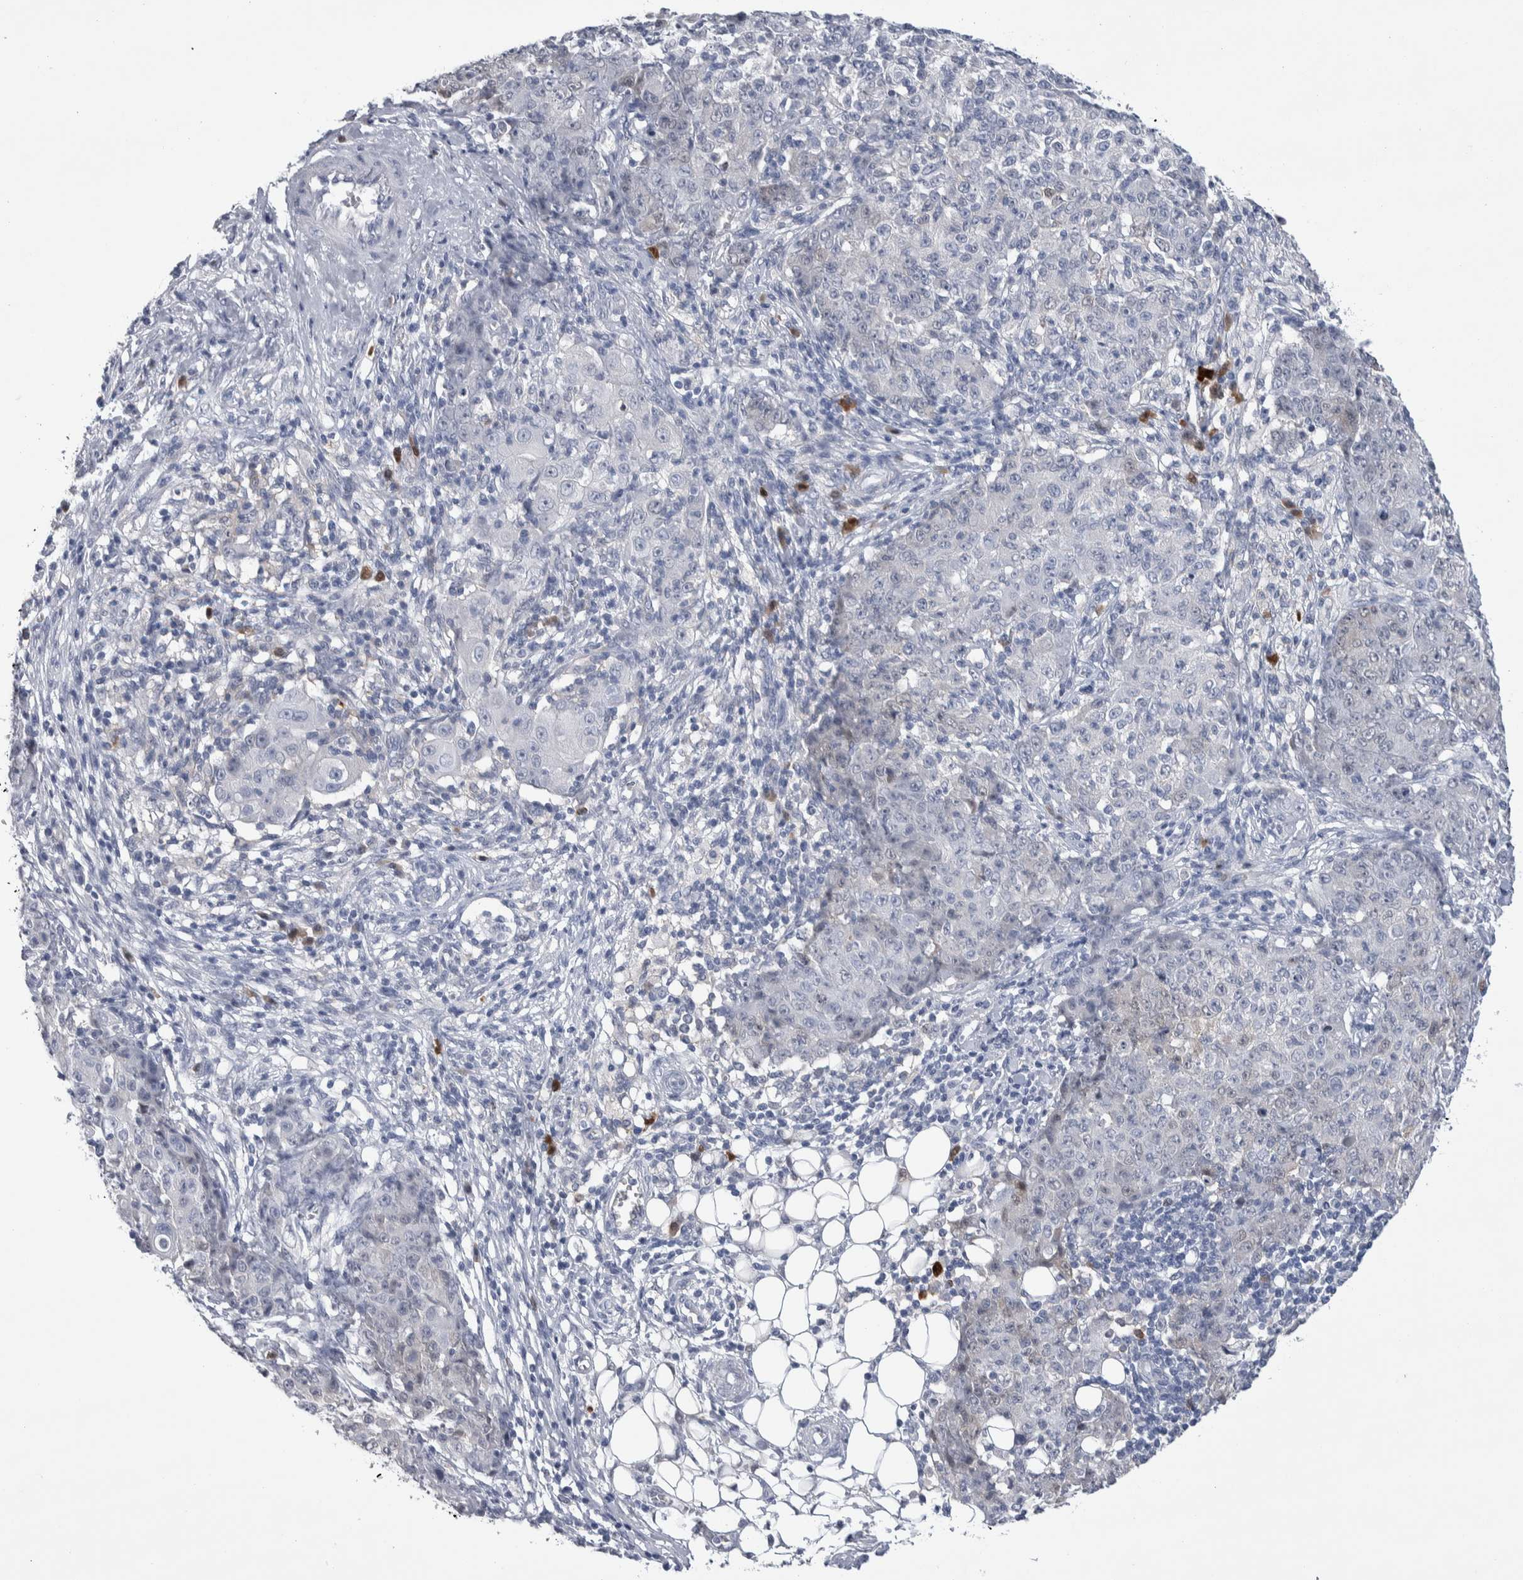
{"staining": {"intensity": "negative", "quantity": "none", "location": "none"}, "tissue": "ovarian cancer", "cell_type": "Tumor cells", "image_type": "cancer", "snomed": [{"axis": "morphology", "description": "Carcinoma, endometroid"}, {"axis": "topography", "description": "Ovary"}], "caption": "Immunohistochemistry photomicrograph of neoplastic tissue: ovarian endometroid carcinoma stained with DAB (3,3'-diaminobenzidine) reveals no significant protein expression in tumor cells. (DAB IHC with hematoxylin counter stain).", "gene": "LURAP1L", "patient": {"sex": "female", "age": 42}}